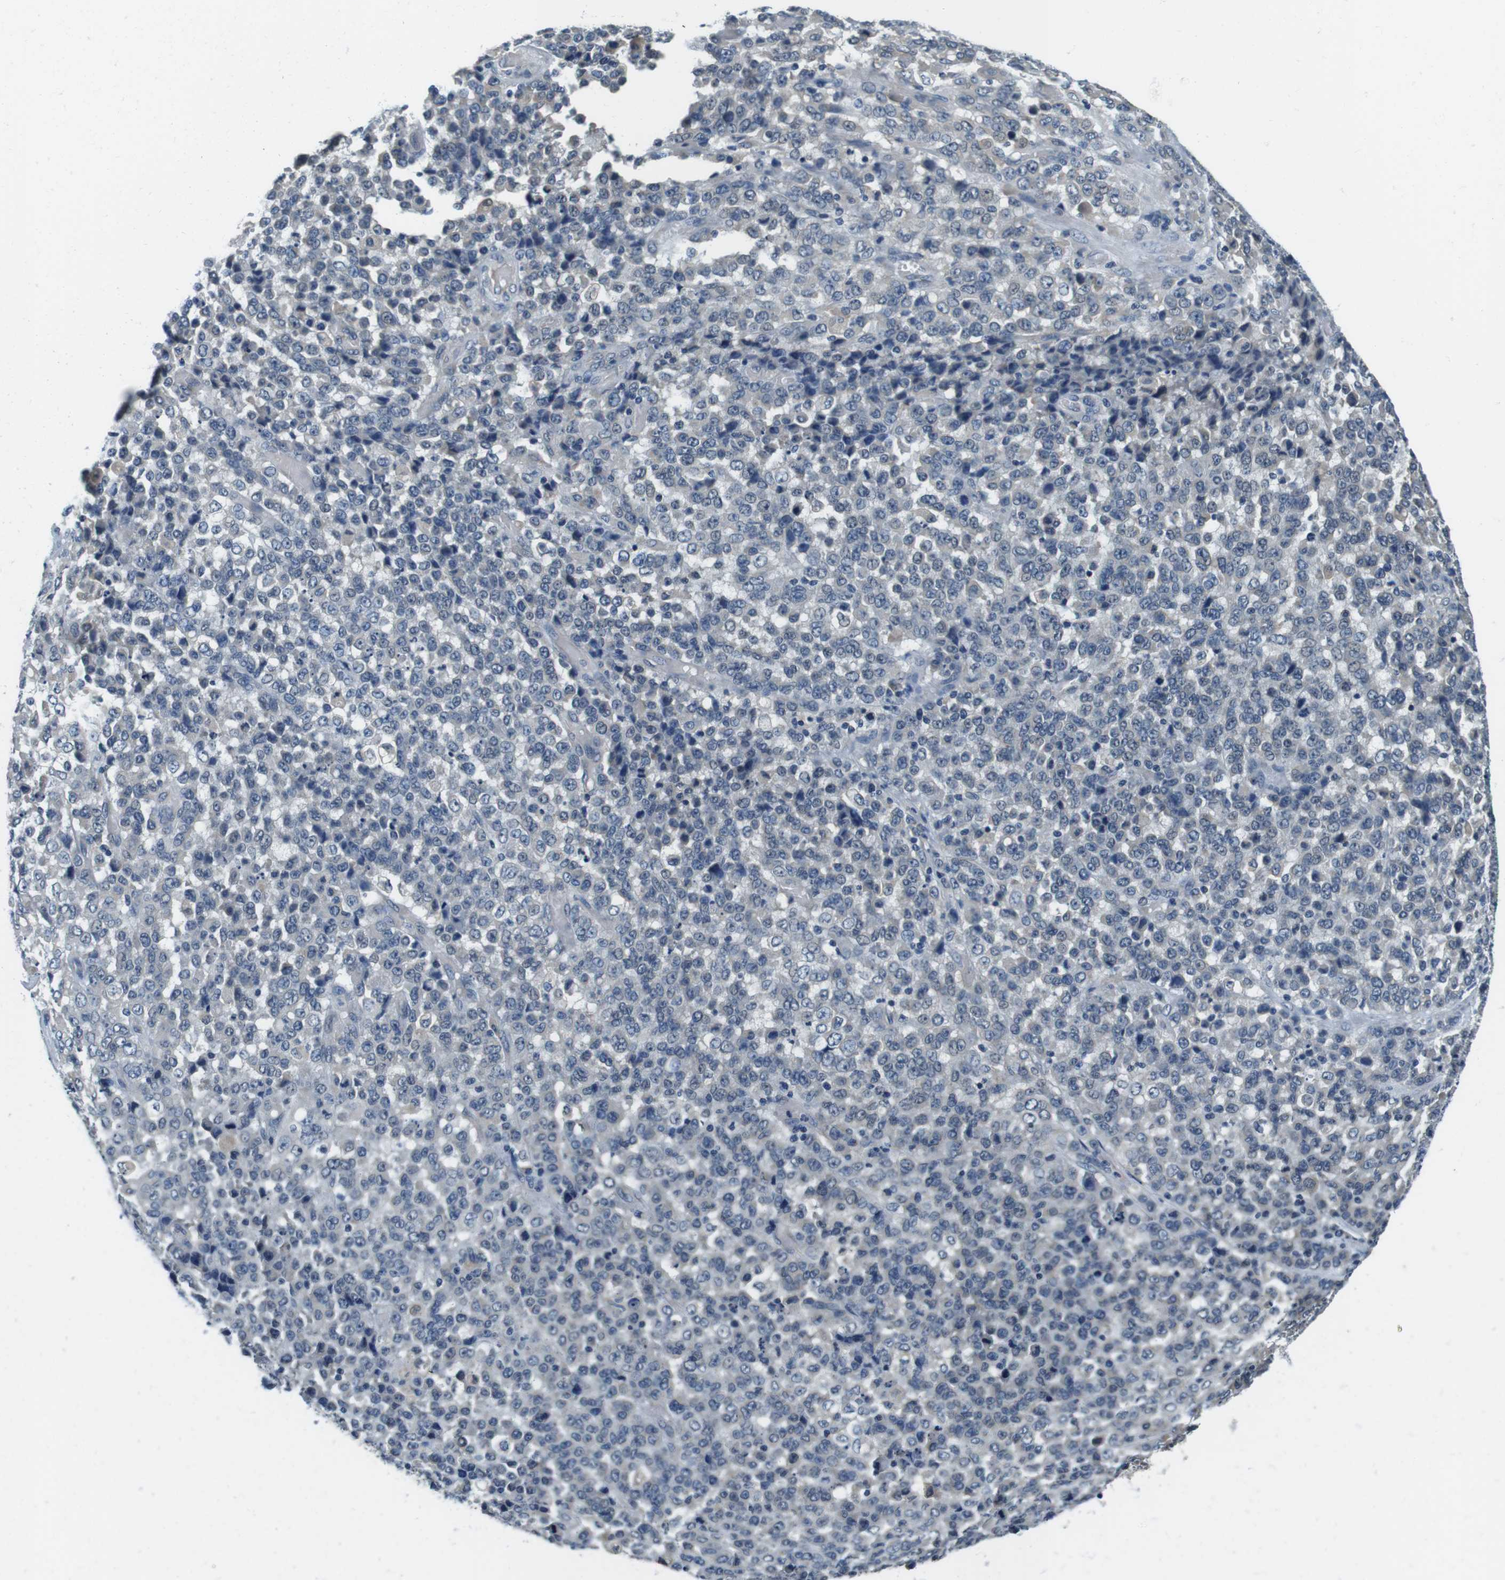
{"staining": {"intensity": "negative", "quantity": "none", "location": "none"}, "tissue": "stomach cancer", "cell_type": "Tumor cells", "image_type": "cancer", "snomed": [{"axis": "morphology", "description": "Adenocarcinoma, NOS"}, {"axis": "topography", "description": "Stomach"}], "caption": "Stomach adenocarcinoma was stained to show a protein in brown. There is no significant positivity in tumor cells.", "gene": "DTNA", "patient": {"sex": "female", "age": 73}}